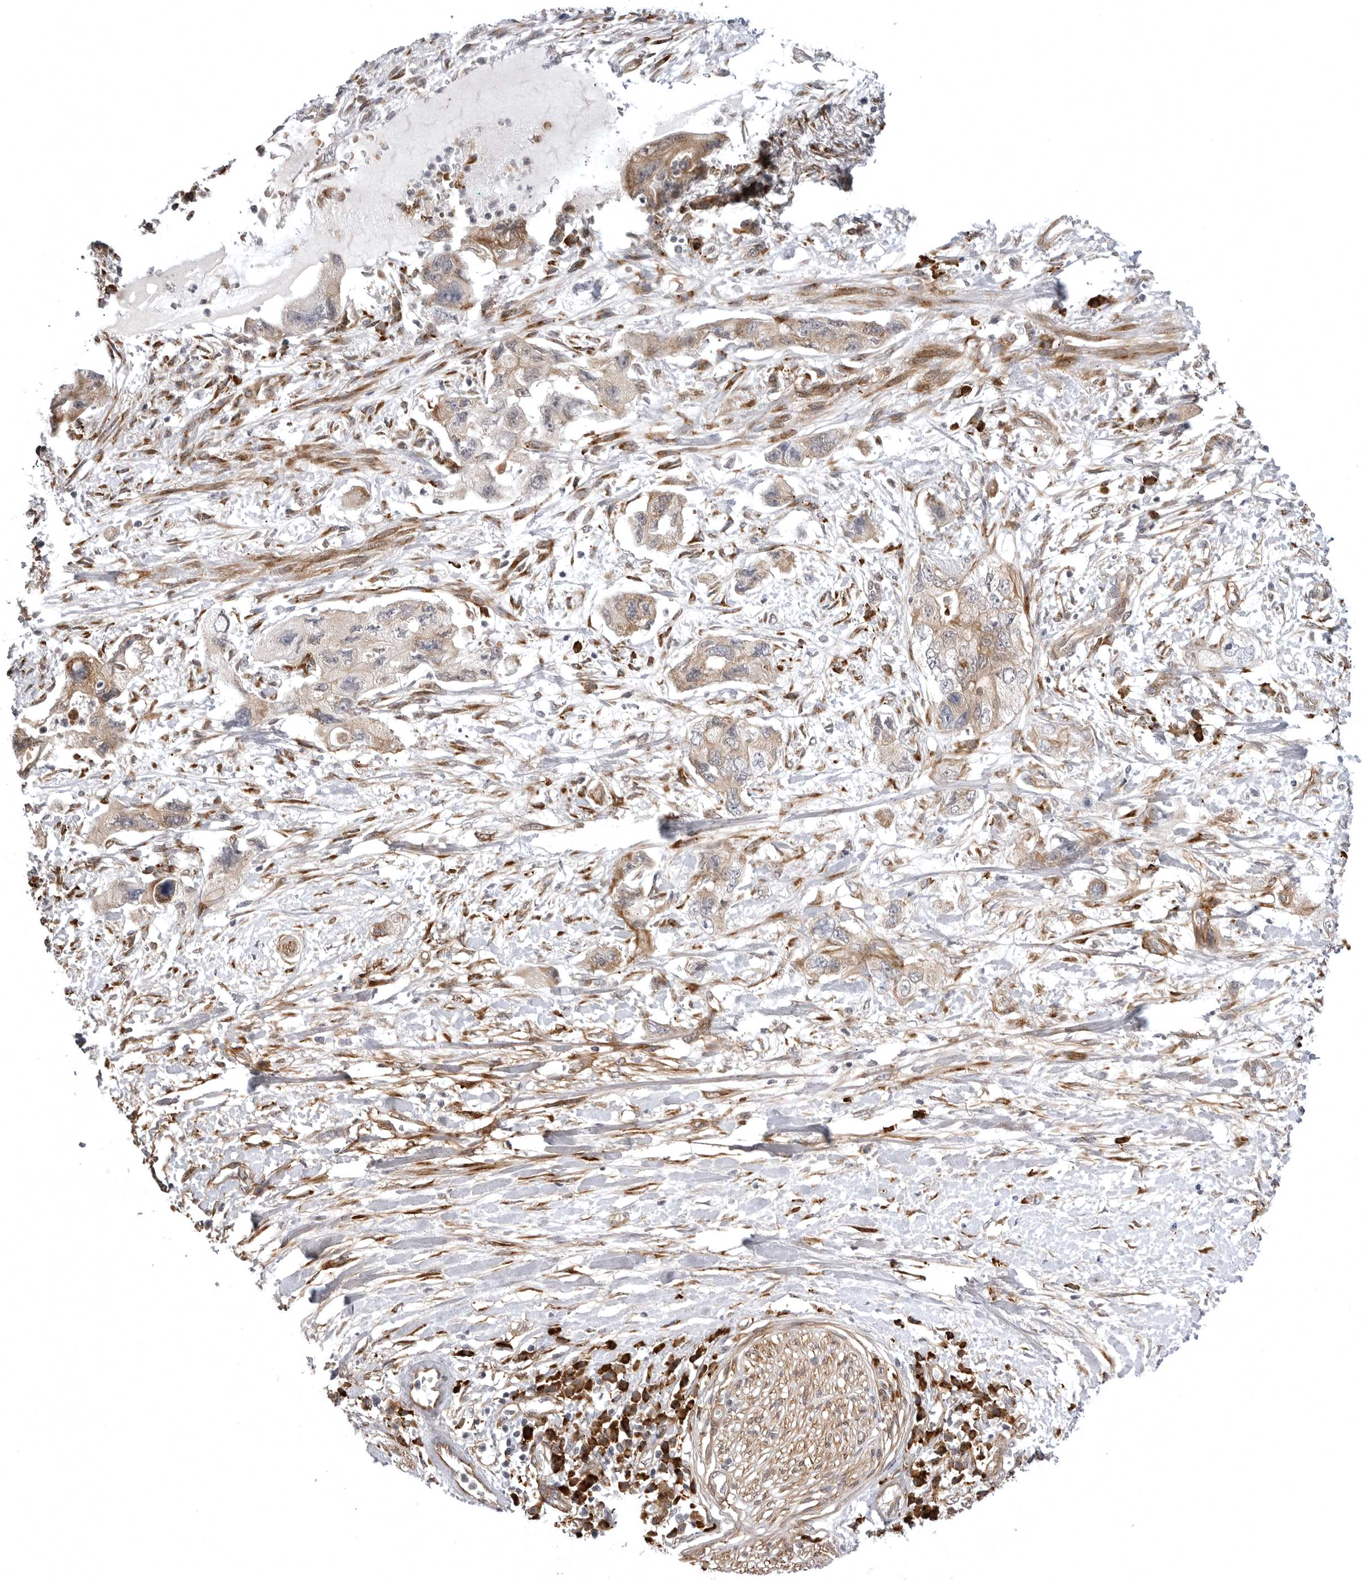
{"staining": {"intensity": "moderate", "quantity": ">75%", "location": "cytoplasmic/membranous"}, "tissue": "pancreatic cancer", "cell_type": "Tumor cells", "image_type": "cancer", "snomed": [{"axis": "morphology", "description": "Adenocarcinoma, NOS"}, {"axis": "topography", "description": "Pancreas"}], "caption": "Immunohistochemical staining of human pancreatic cancer reveals medium levels of moderate cytoplasmic/membranous staining in about >75% of tumor cells.", "gene": "ARL5A", "patient": {"sex": "female", "age": 73}}